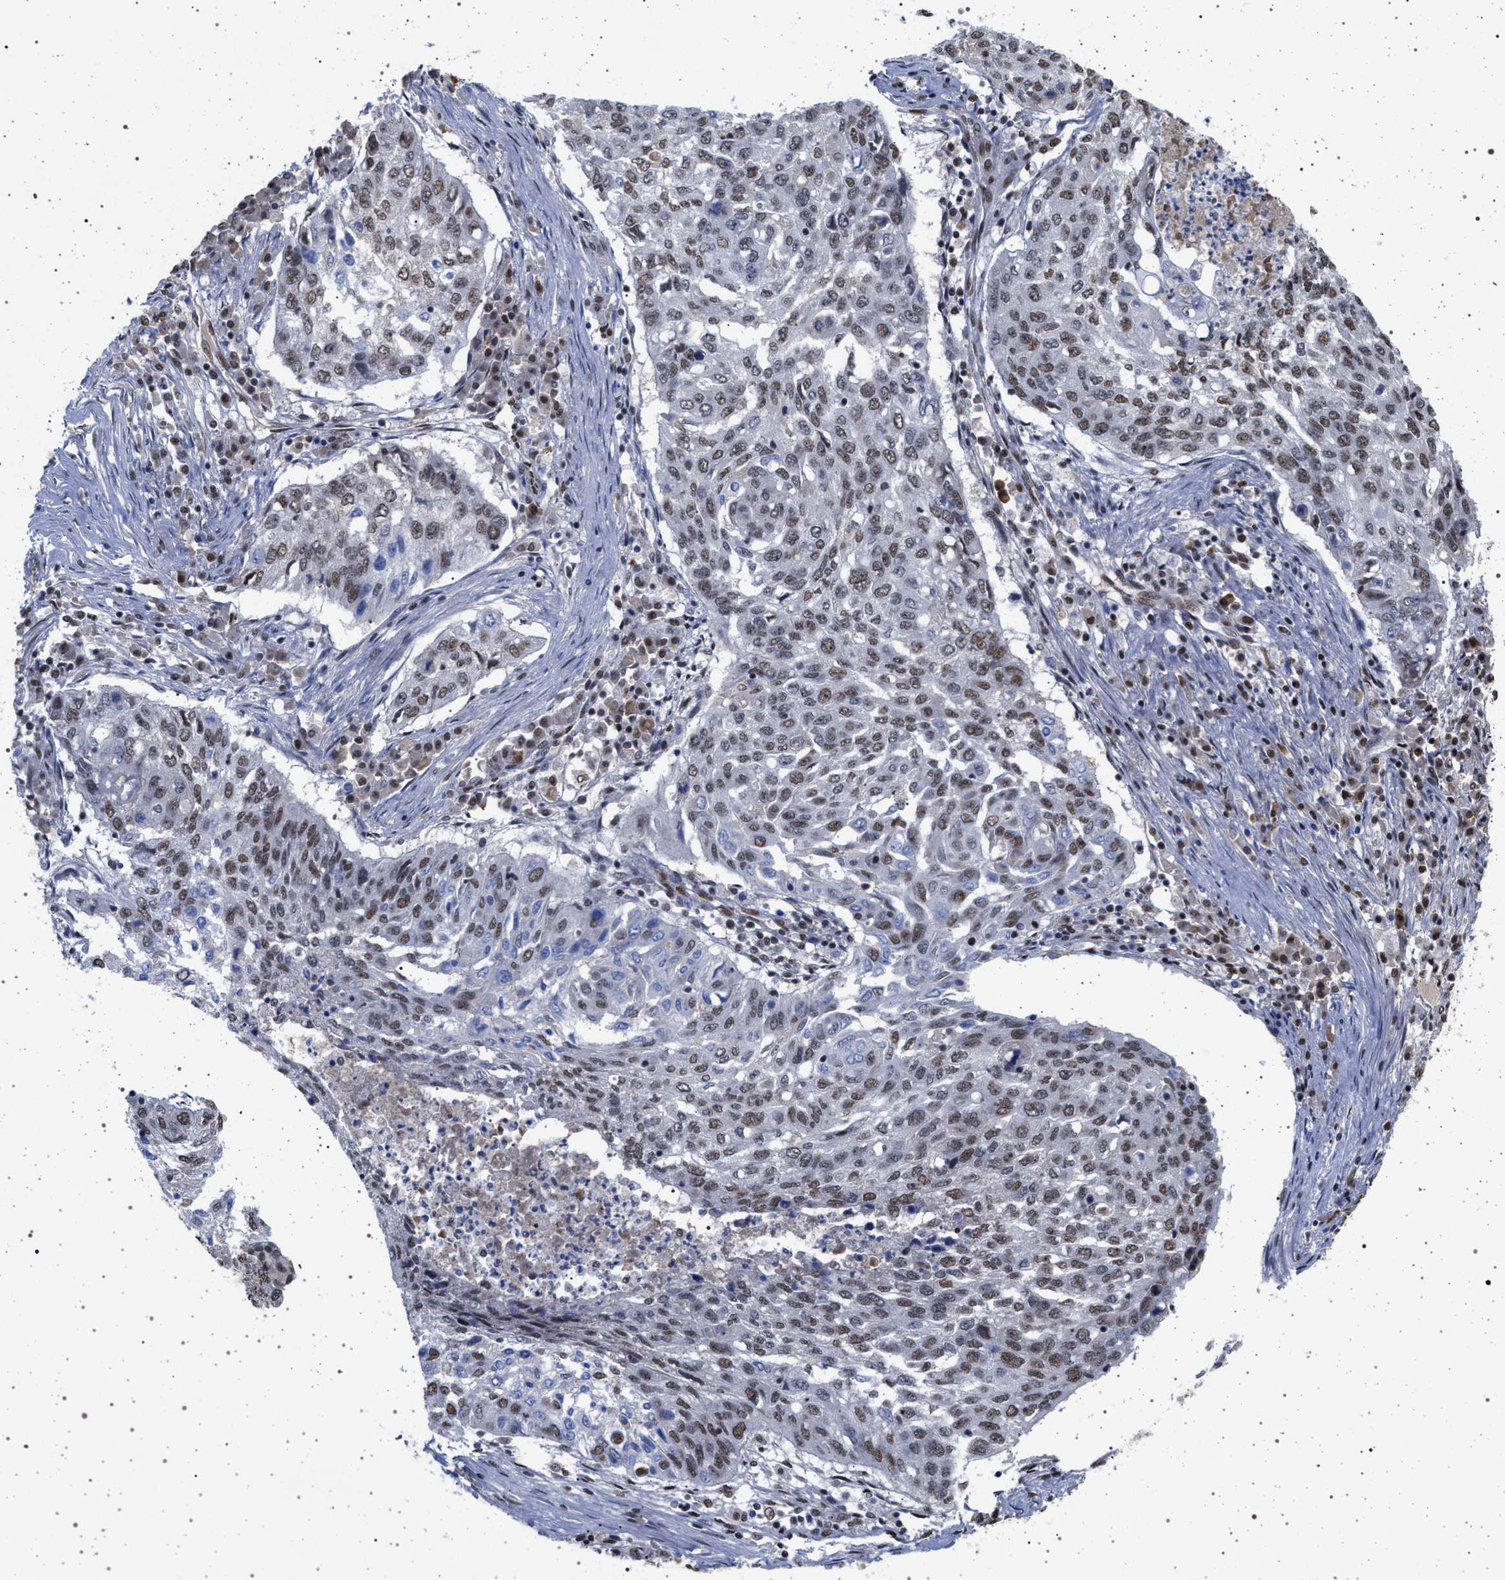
{"staining": {"intensity": "moderate", "quantity": ">75%", "location": "nuclear"}, "tissue": "lung cancer", "cell_type": "Tumor cells", "image_type": "cancer", "snomed": [{"axis": "morphology", "description": "Squamous cell carcinoma, NOS"}, {"axis": "topography", "description": "Lung"}], "caption": "Protein expression analysis of squamous cell carcinoma (lung) reveals moderate nuclear positivity in approximately >75% of tumor cells. Nuclei are stained in blue.", "gene": "PHF12", "patient": {"sex": "female", "age": 63}}